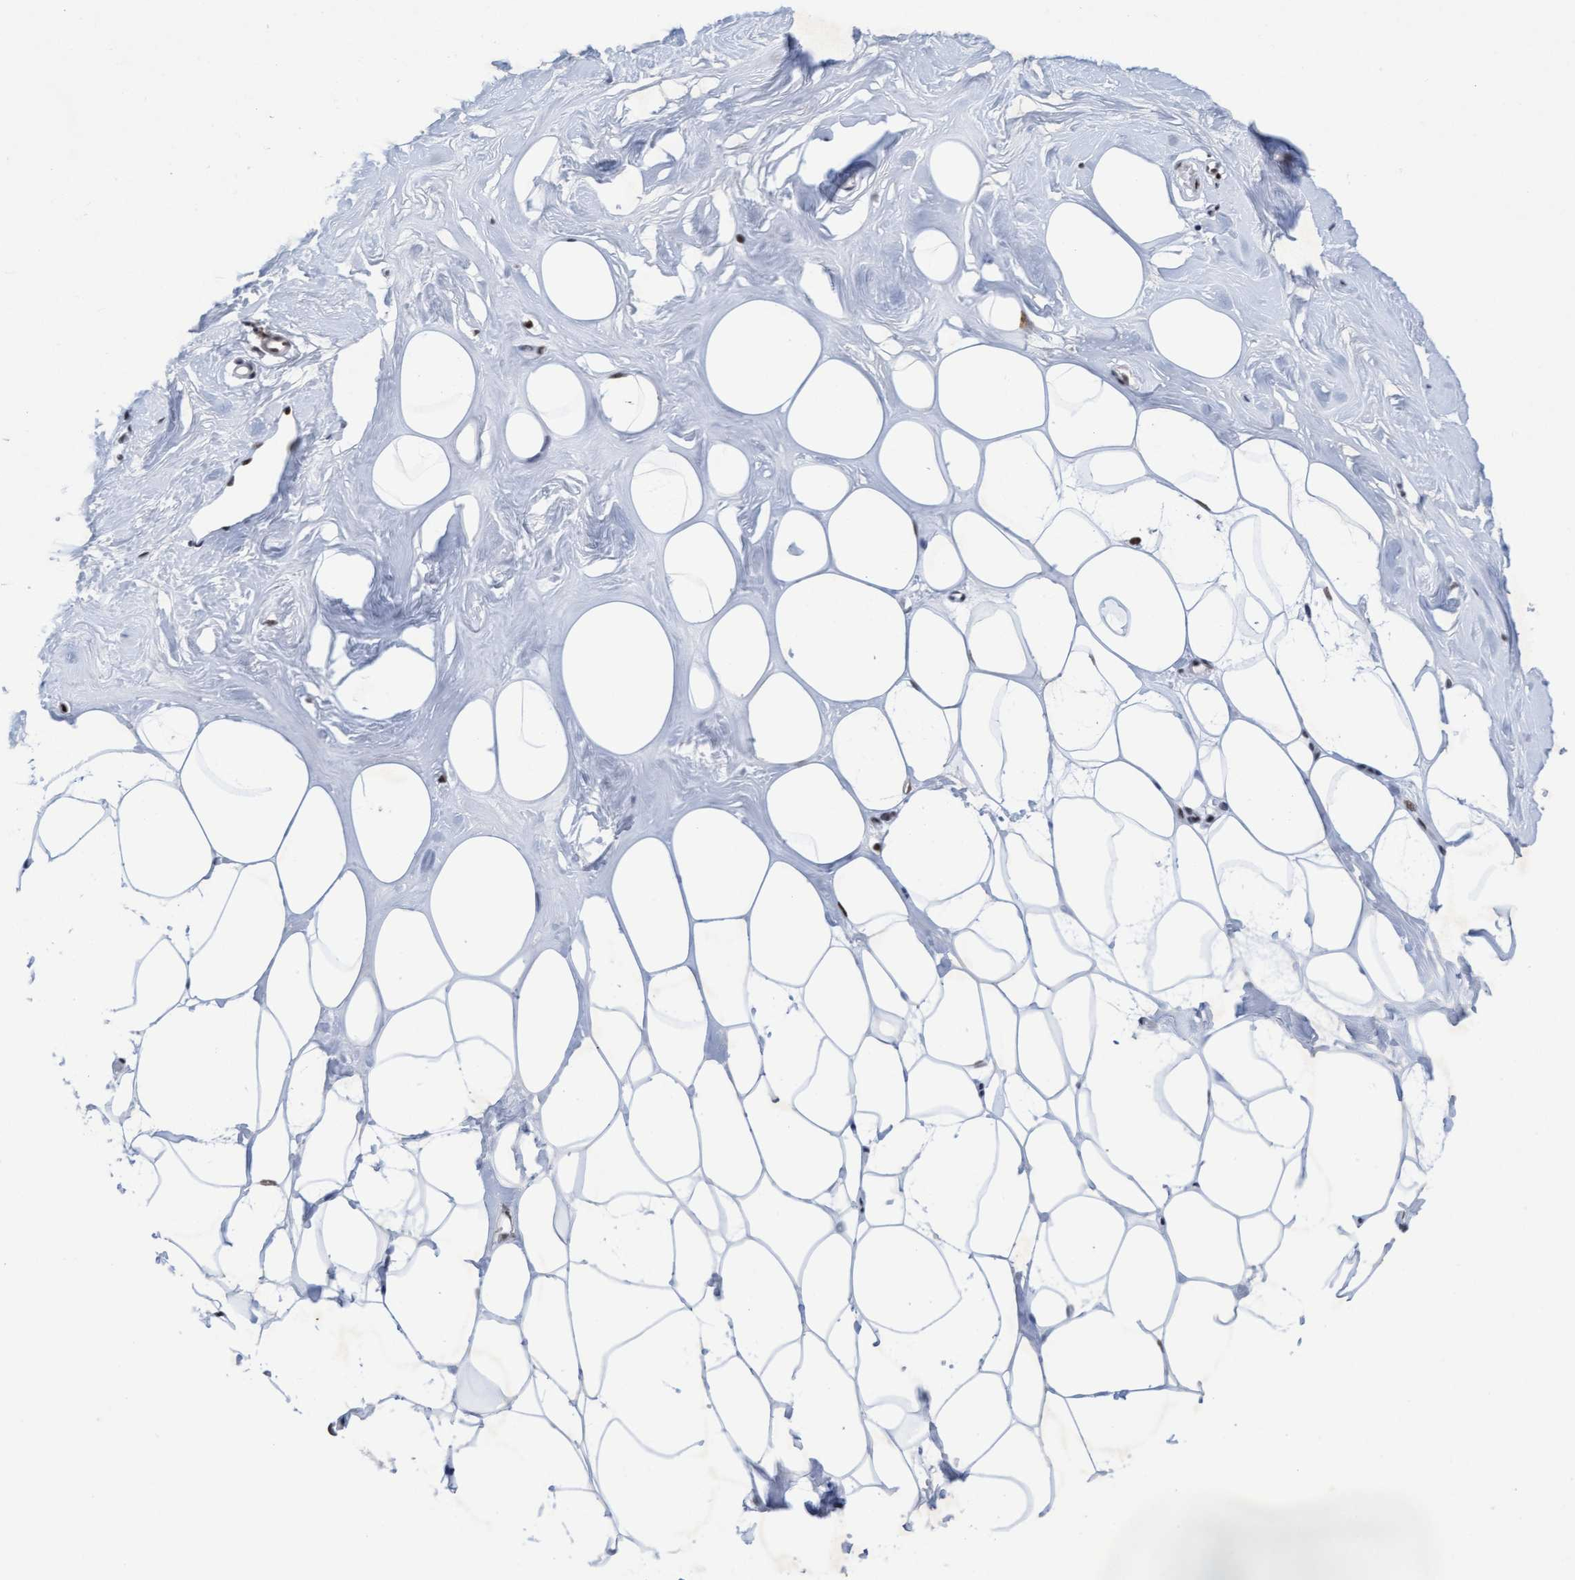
{"staining": {"intensity": "moderate", "quantity": "25%-75%", "location": "nuclear"}, "tissue": "adipose tissue", "cell_type": "Adipocytes", "image_type": "normal", "snomed": [{"axis": "morphology", "description": "Normal tissue, NOS"}, {"axis": "morphology", "description": "Fibrosis, NOS"}, {"axis": "topography", "description": "Breast"}, {"axis": "topography", "description": "Adipose tissue"}], "caption": "Adipocytes exhibit medium levels of moderate nuclear positivity in approximately 25%-75% of cells in normal human adipose tissue.", "gene": "GLRX2", "patient": {"sex": "female", "age": 39}}